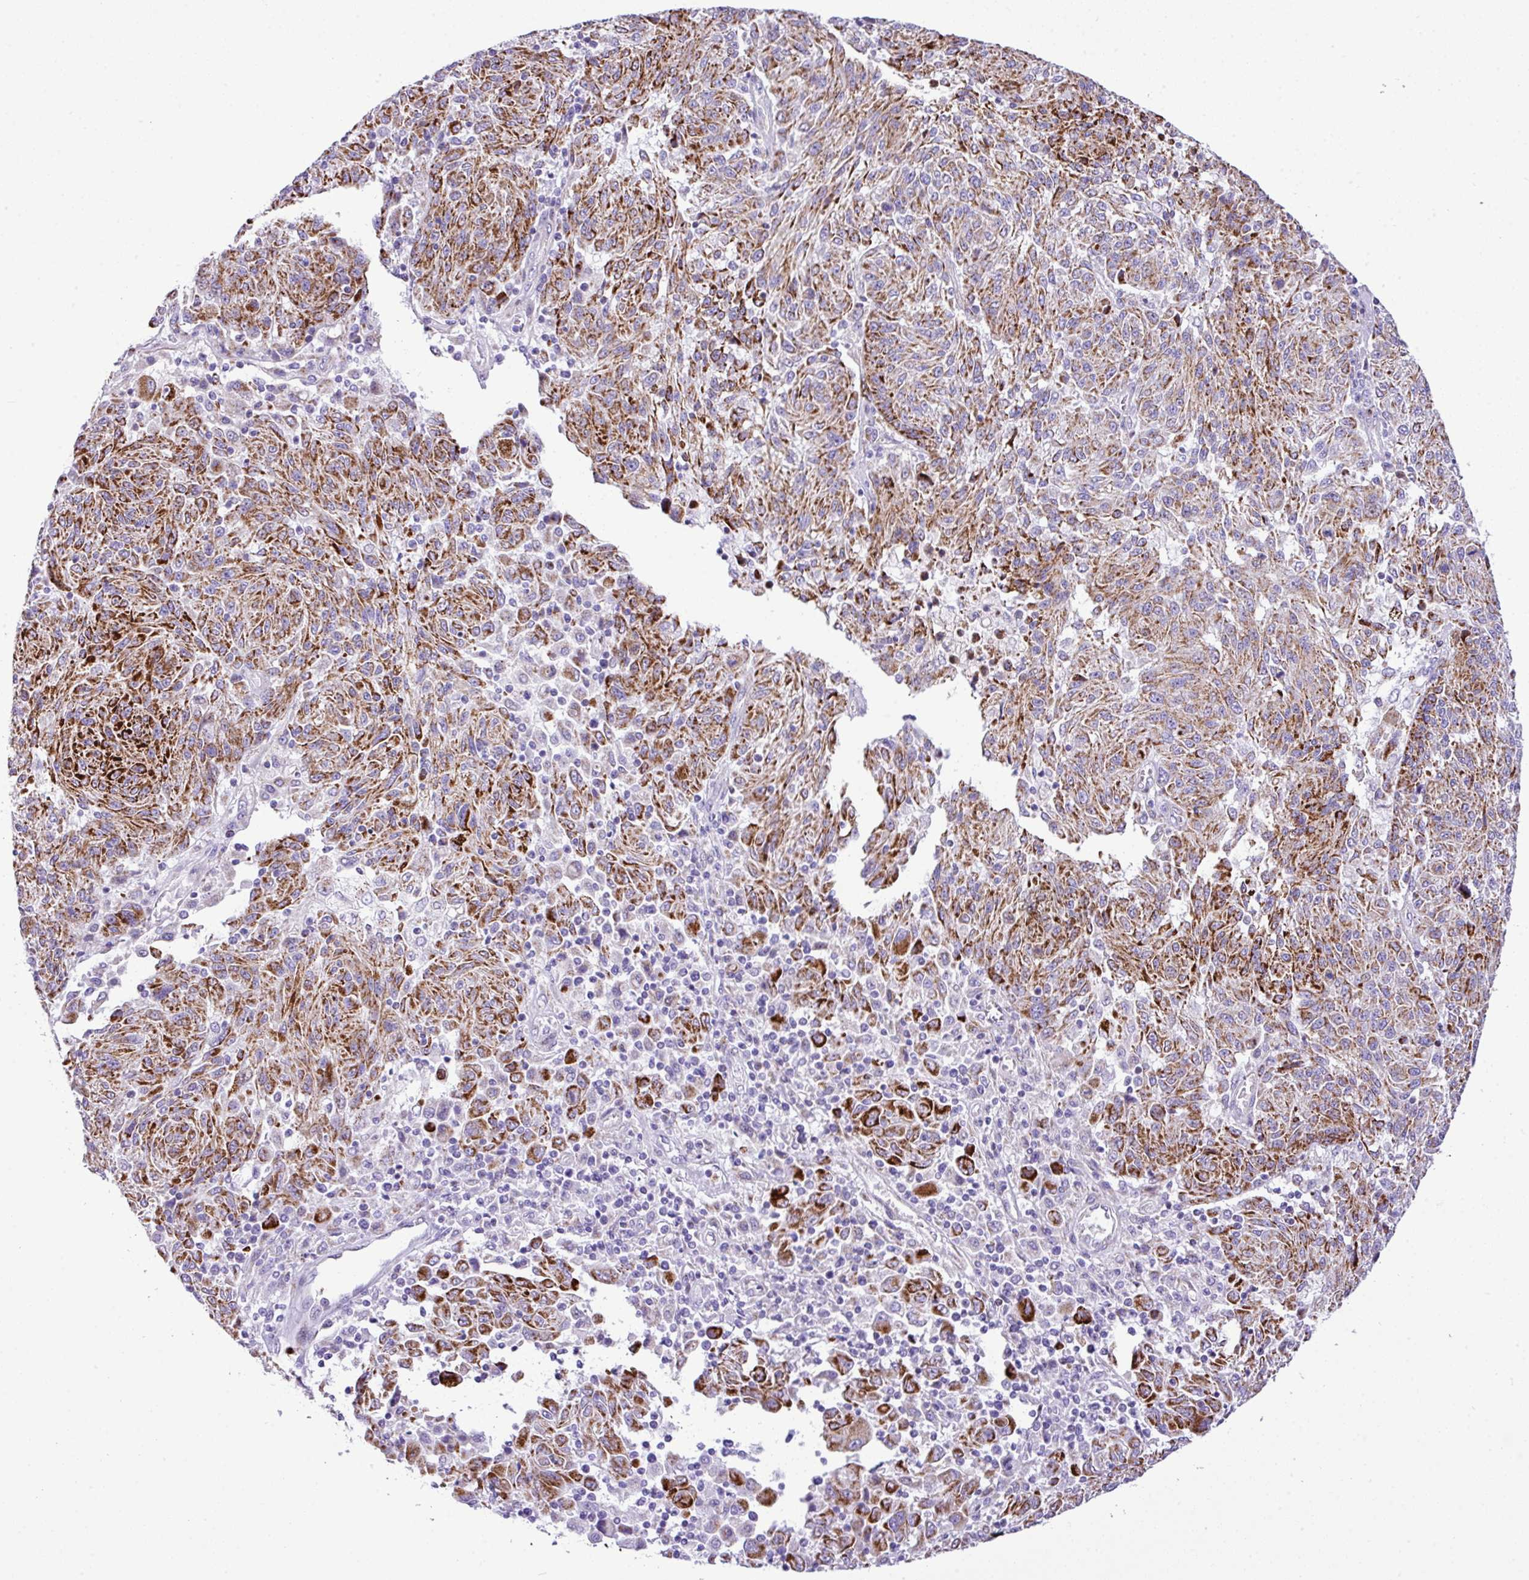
{"staining": {"intensity": "strong", "quantity": "25%-75%", "location": "cytoplasmic/membranous"}, "tissue": "melanoma", "cell_type": "Tumor cells", "image_type": "cancer", "snomed": [{"axis": "morphology", "description": "Malignant melanoma, NOS"}, {"axis": "topography", "description": "Skin"}], "caption": "High-power microscopy captured an immunohistochemistry histopathology image of malignant melanoma, revealing strong cytoplasmic/membranous expression in approximately 25%-75% of tumor cells.", "gene": "RCAN2", "patient": {"sex": "male", "age": 53}}